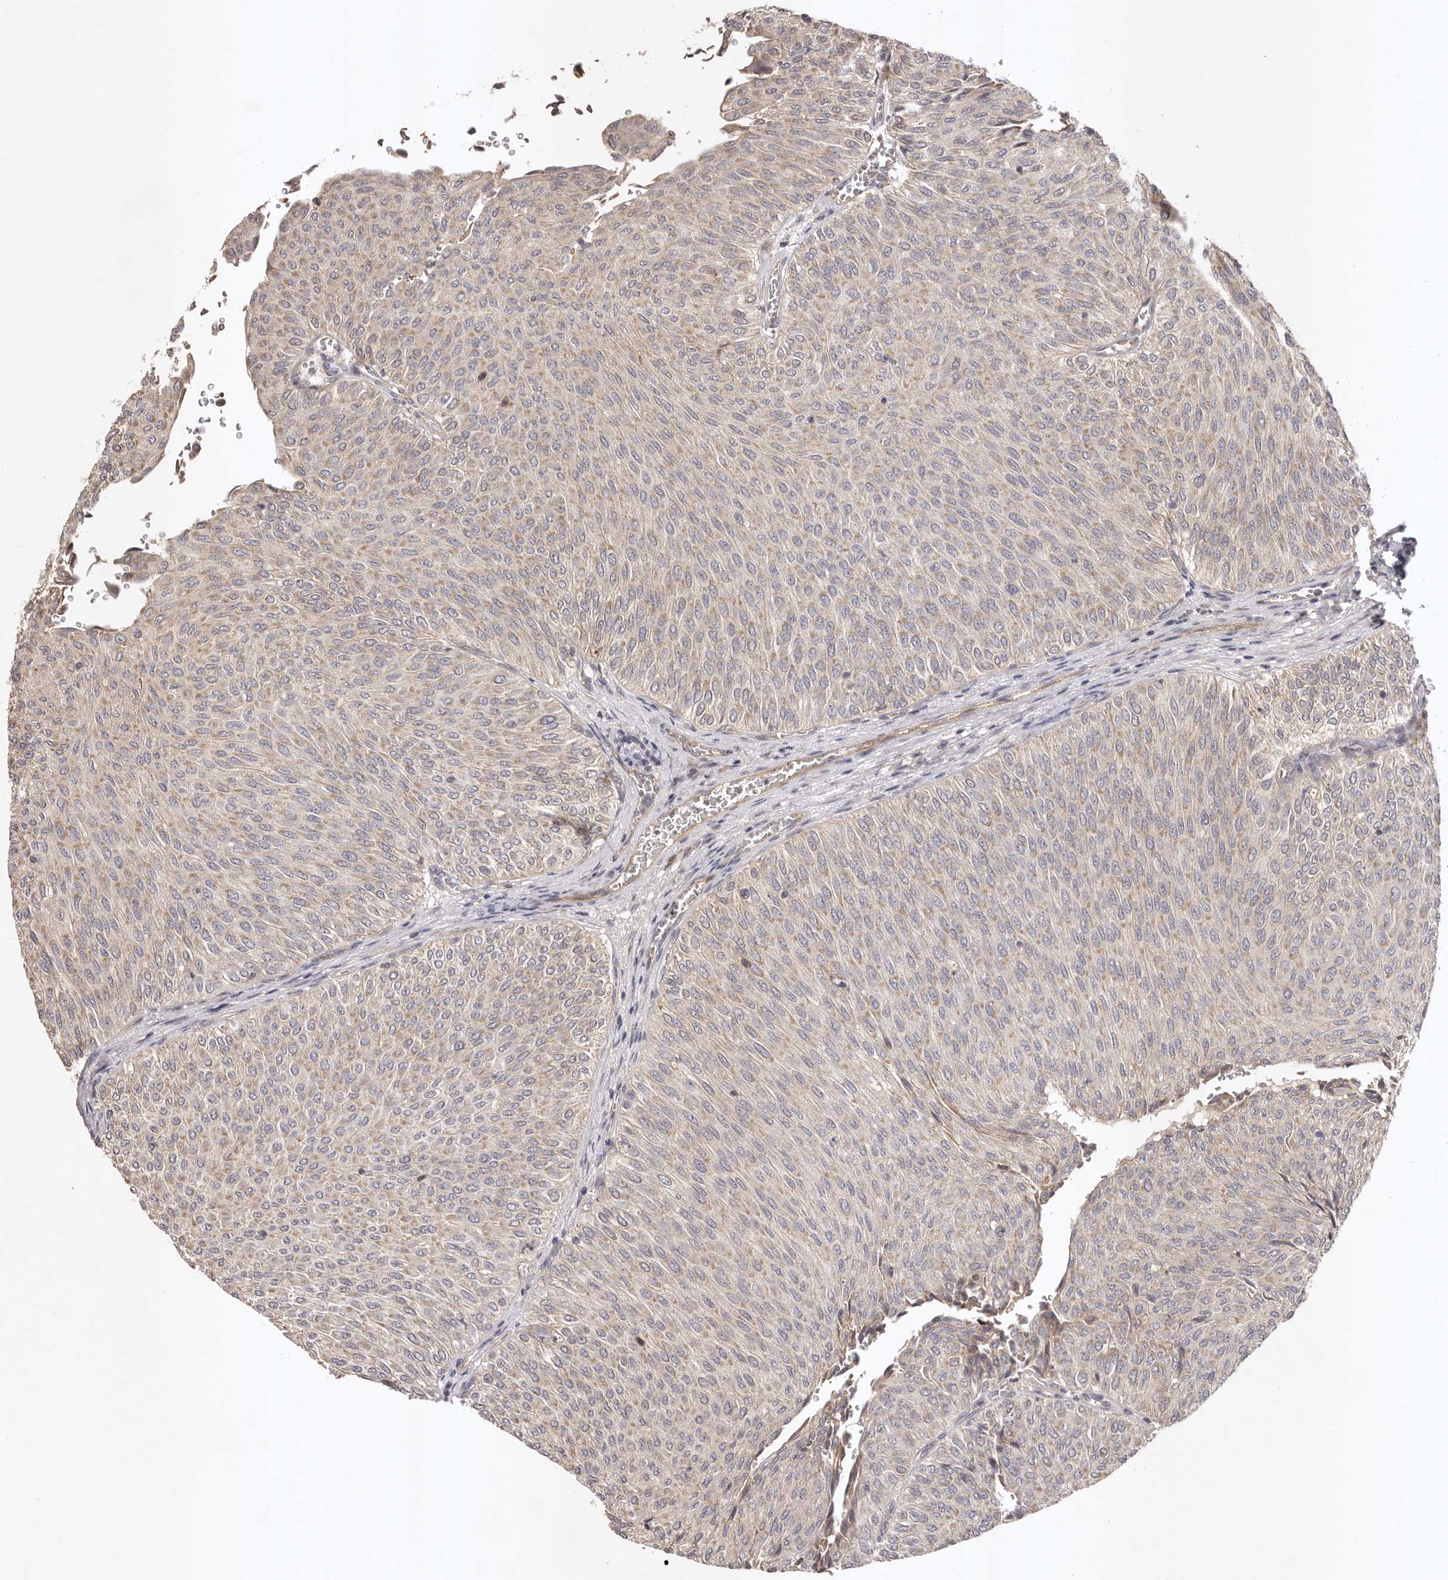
{"staining": {"intensity": "weak", "quantity": "25%-75%", "location": "cytoplasmic/membranous"}, "tissue": "urothelial cancer", "cell_type": "Tumor cells", "image_type": "cancer", "snomed": [{"axis": "morphology", "description": "Urothelial carcinoma, Low grade"}, {"axis": "topography", "description": "Urinary bladder"}], "caption": "Urothelial cancer stained with a protein marker demonstrates weak staining in tumor cells.", "gene": "UBR2", "patient": {"sex": "male", "age": 78}}